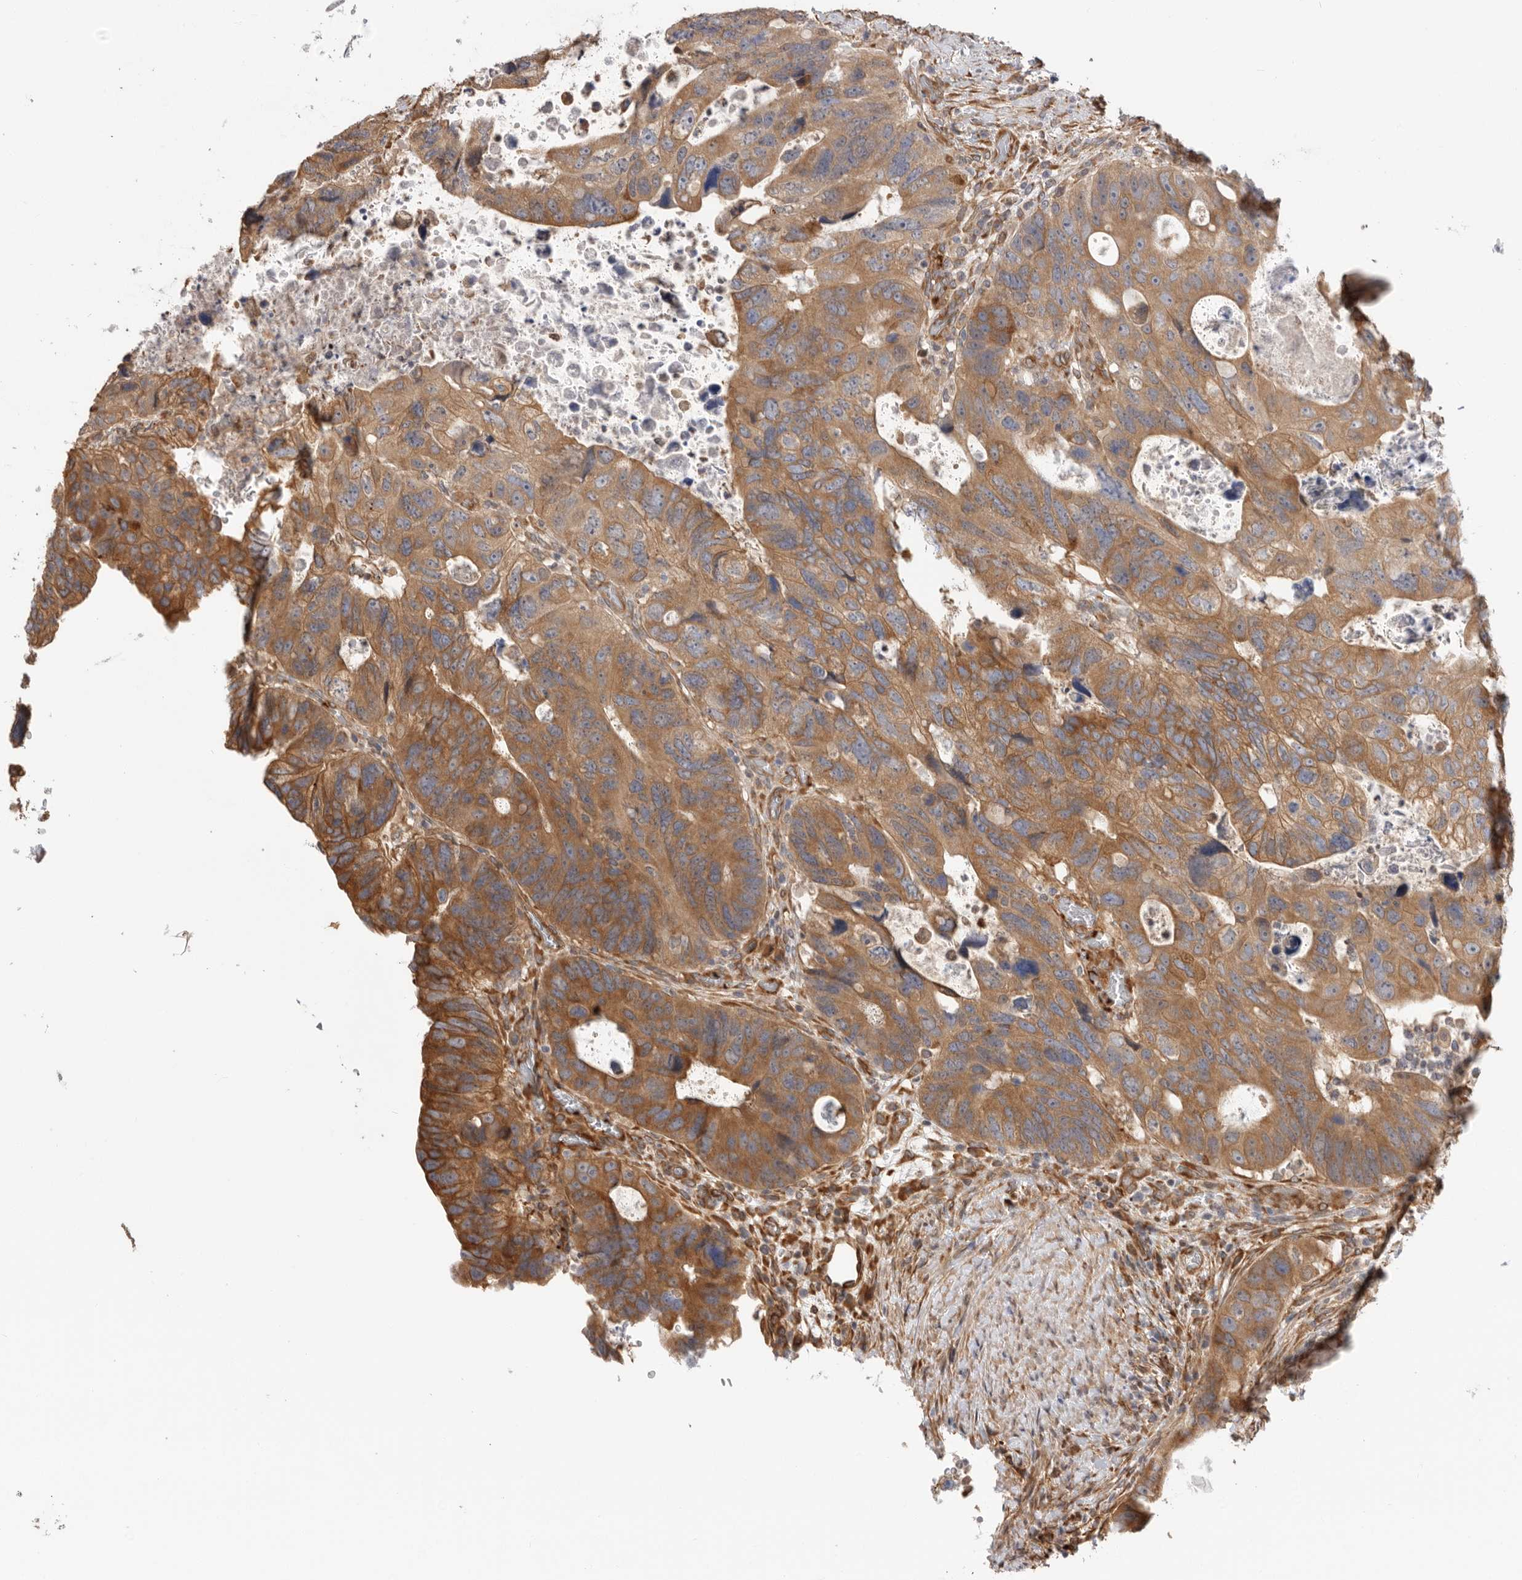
{"staining": {"intensity": "moderate", "quantity": ">75%", "location": "cytoplasmic/membranous"}, "tissue": "colorectal cancer", "cell_type": "Tumor cells", "image_type": "cancer", "snomed": [{"axis": "morphology", "description": "Adenocarcinoma, NOS"}, {"axis": "topography", "description": "Rectum"}], "caption": "Immunohistochemical staining of colorectal adenocarcinoma displays medium levels of moderate cytoplasmic/membranous expression in approximately >75% of tumor cells.", "gene": "CDC42BPB", "patient": {"sex": "male", "age": 59}}